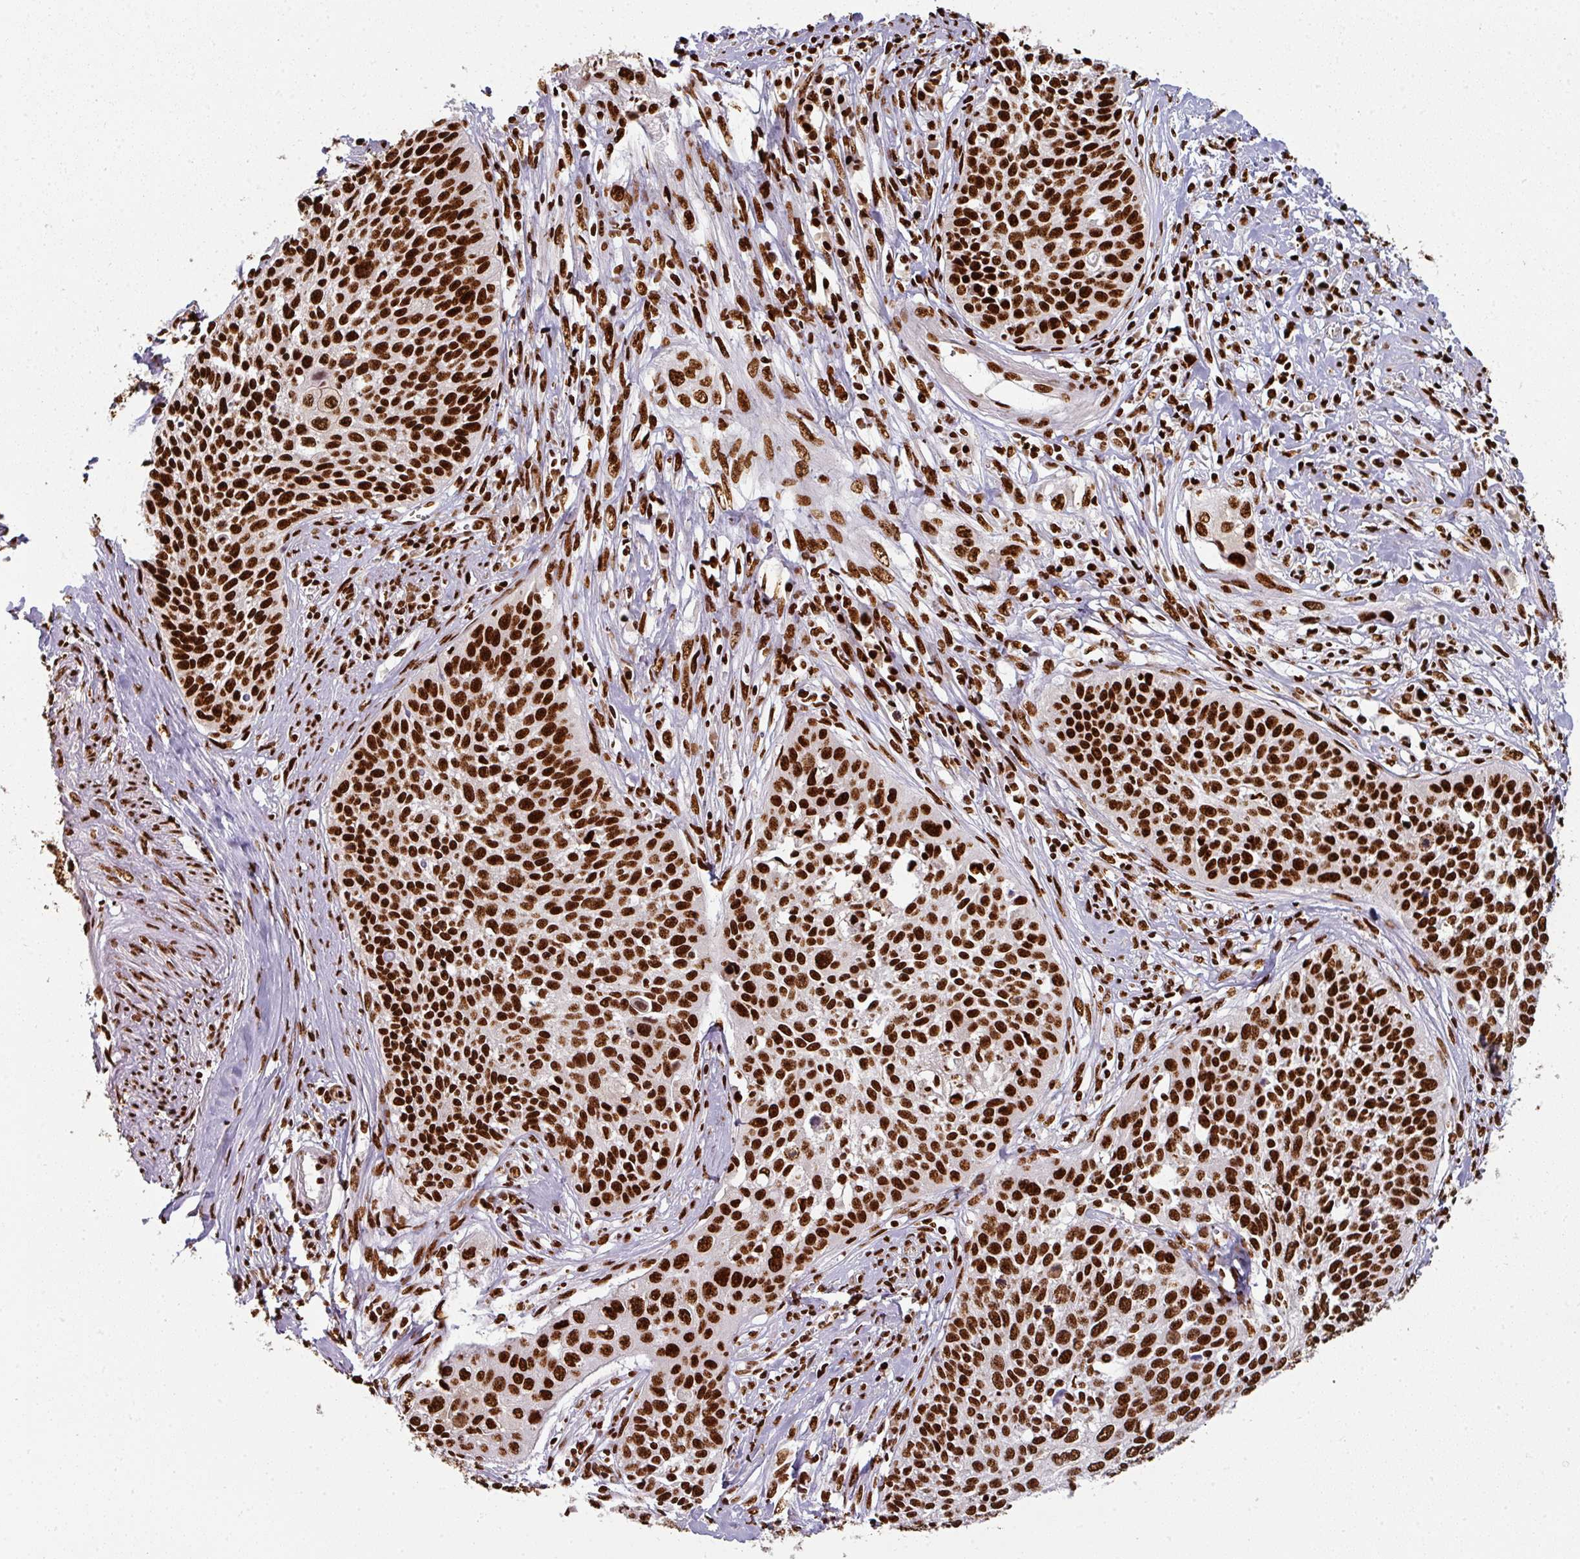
{"staining": {"intensity": "strong", "quantity": ">75%", "location": "nuclear"}, "tissue": "cervical cancer", "cell_type": "Tumor cells", "image_type": "cancer", "snomed": [{"axis": "morphology", "description": "Squamous cell carcinoma, NOS"}, {"axis": "topography", "description": "Cervix"}], "caption": "A photomicrograph of cervical cancer stained for a protein demonstrates strong nuclear brown staining in tumor cells.", "gene": "SIK3", "patient": {"sex": "female", "age": 34}}